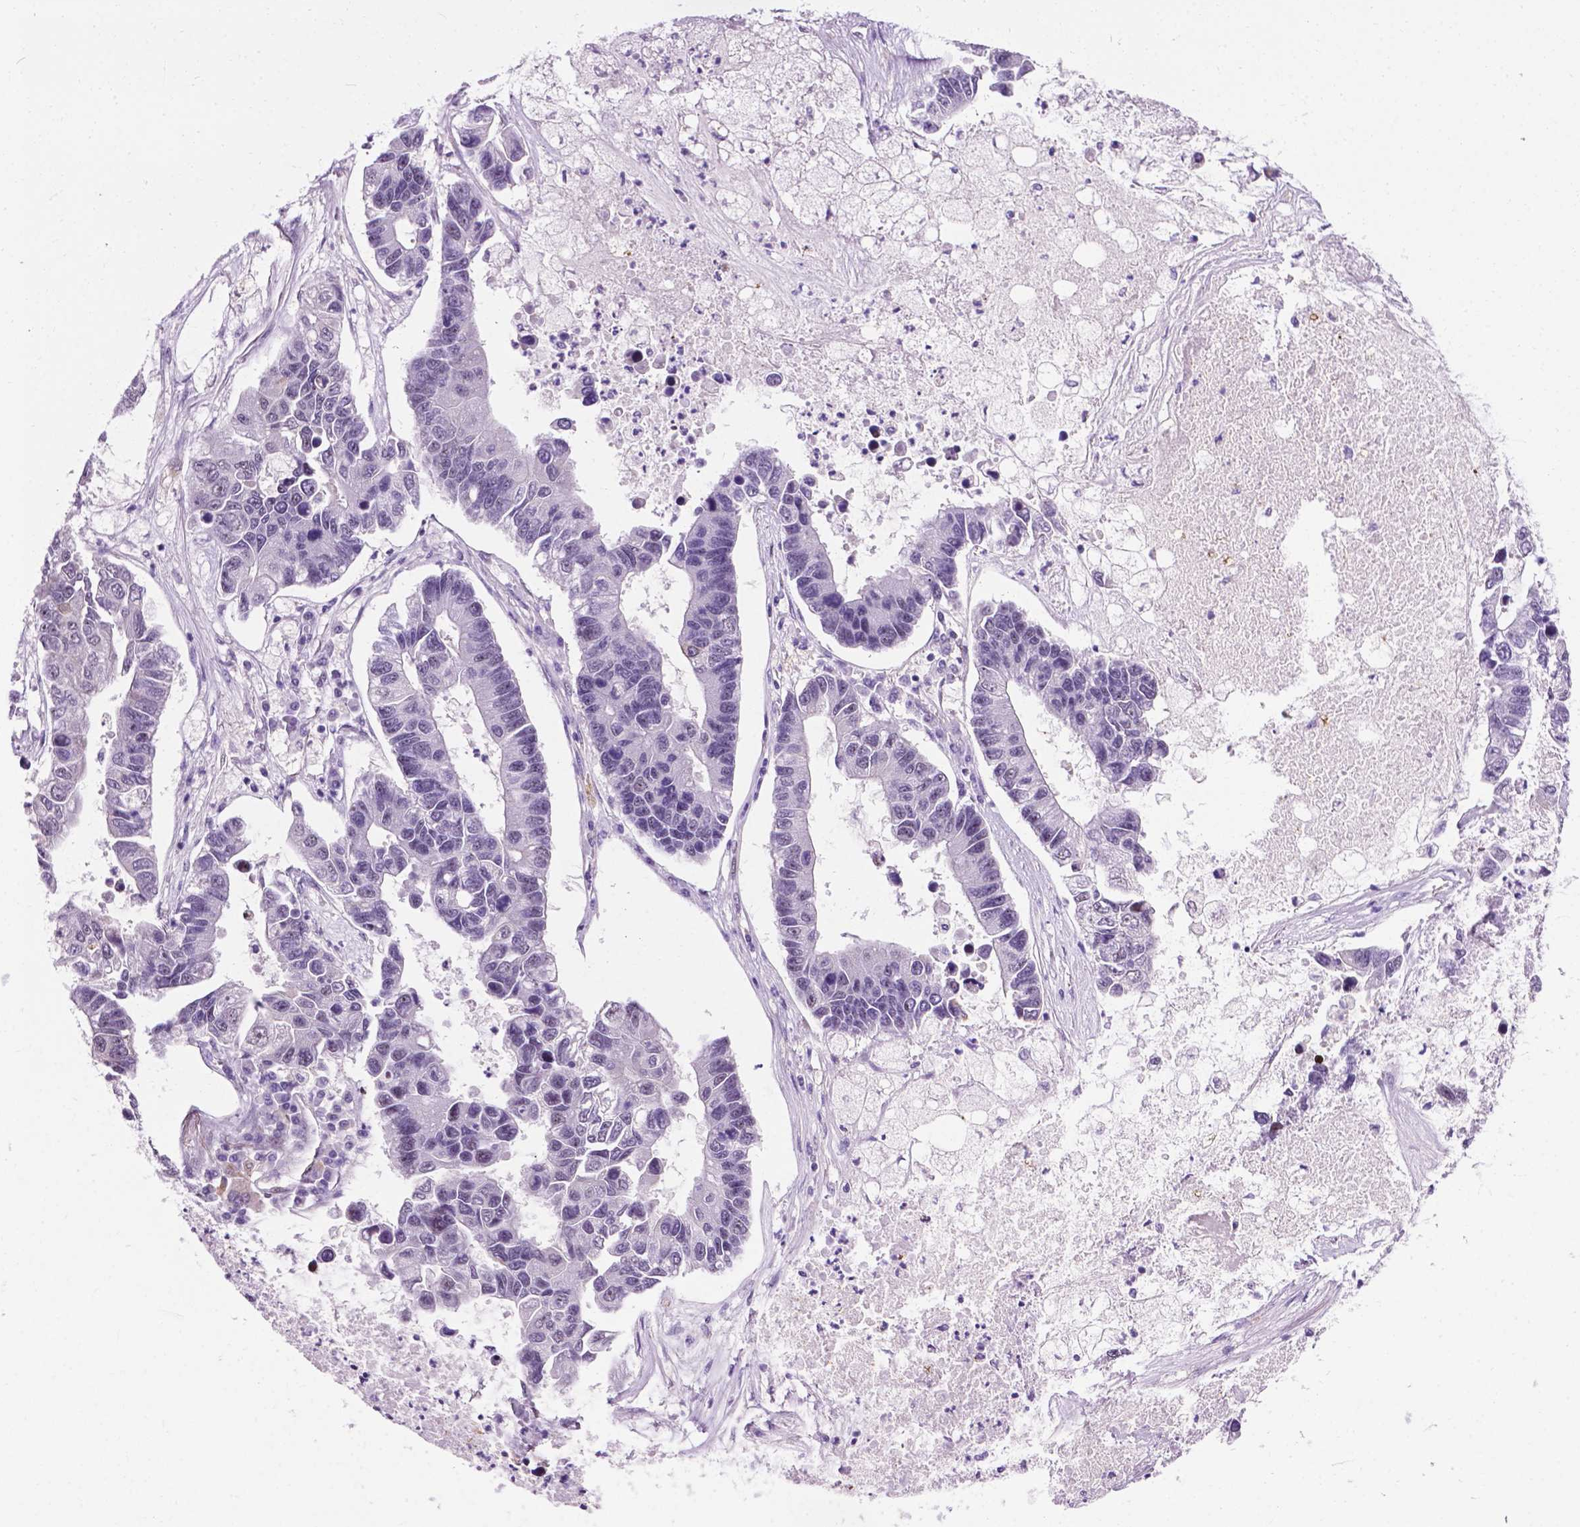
{"staining": {"intensity": "negative", "quantity": "none", "location": "none"}, "tissue": "lung cancer", "cell_type": "Tumor cells", "image_type": "cancer", "snomed": [{"axis": "morphology", "description": "Adenocarcinoma, NOS"}, {"axis": "topography", "description": "Bronchus"}, {"axis": "topography", "description": "Lung"}], "caption": "Tumor cells show no significant protein staining in lung cancer.", "gene": "SMAD3", "patient": {"sex": "female", "age": 51}}